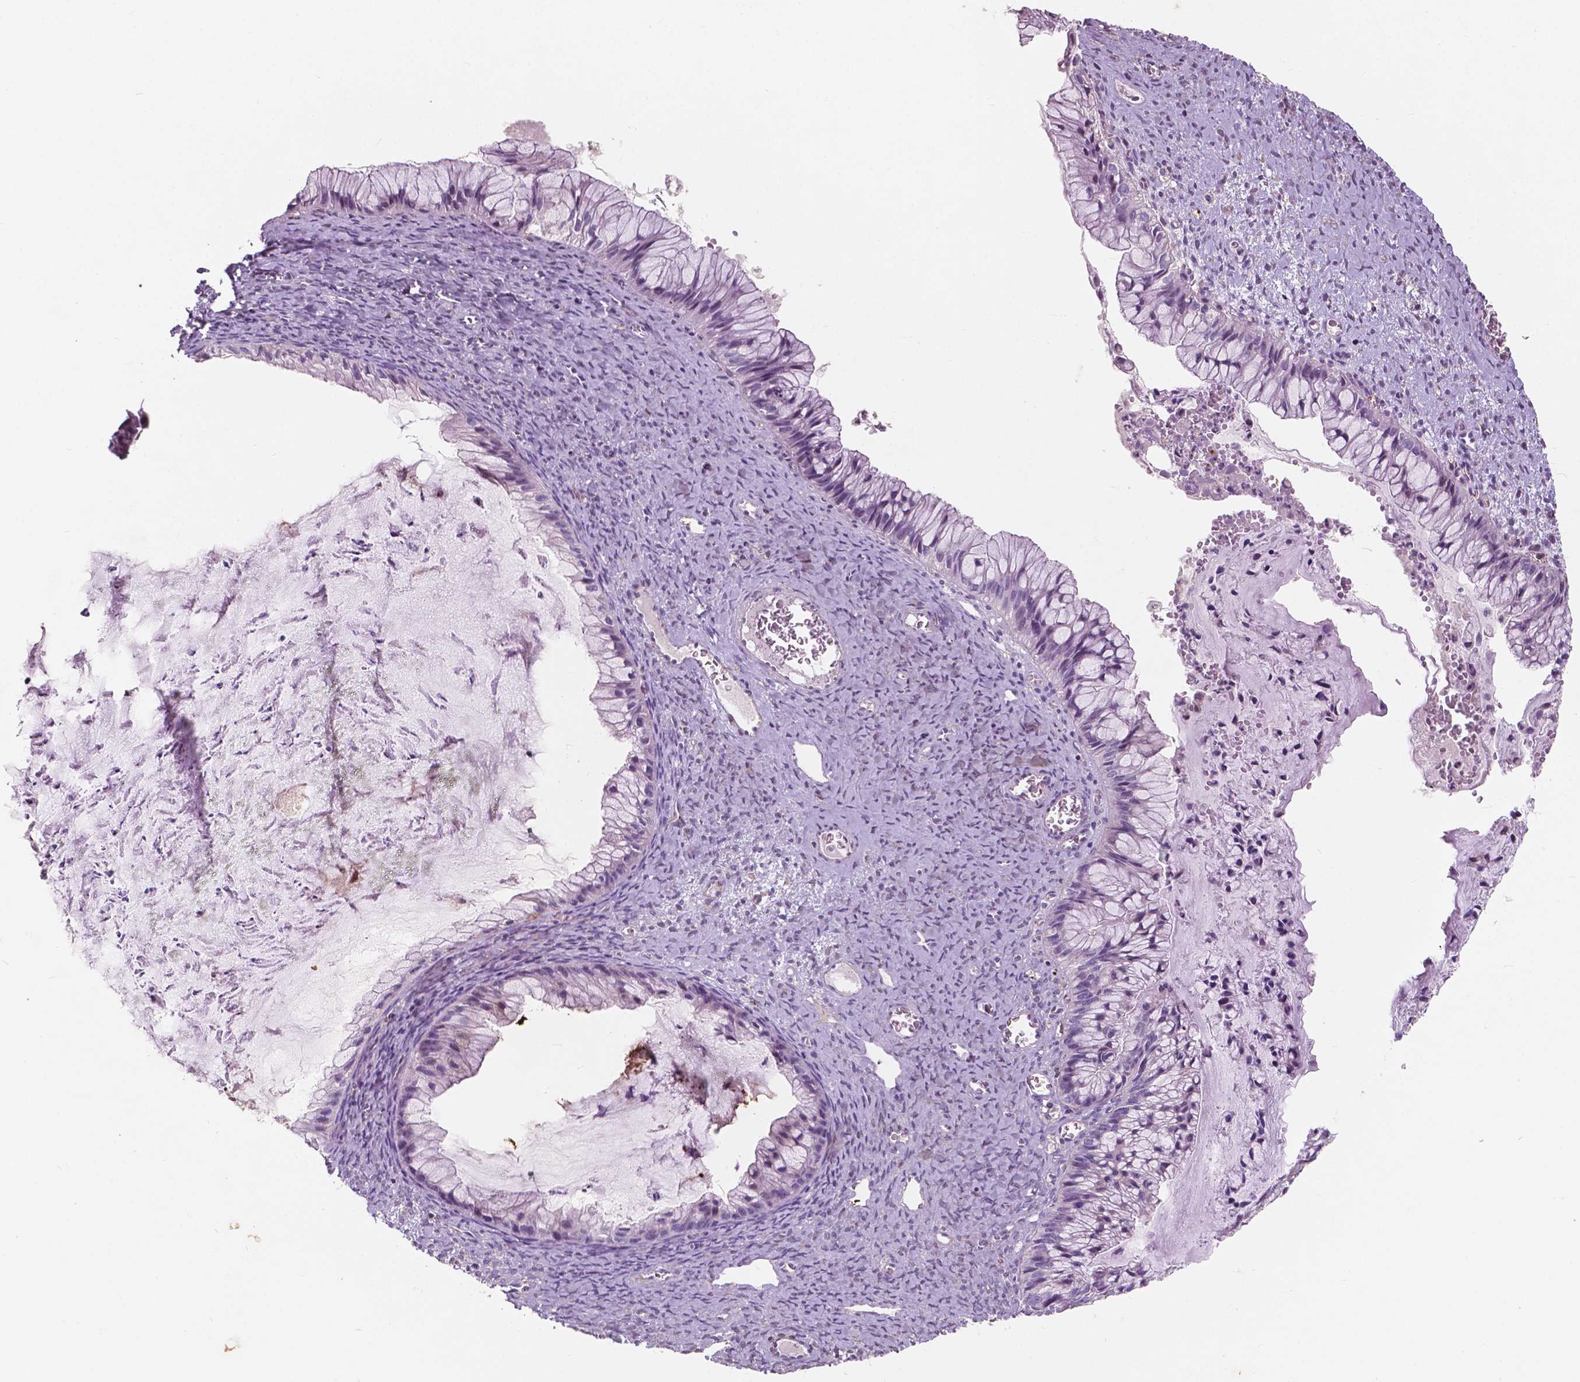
{"staining": {"intensity": "negative", "quantity": "none", "location": "none"}, "tissue": "ovarian cancer", "cell_type": "Tumor cells", "image_type": "cancer", "snomed": [{"axis": "morphology", "description": "Cystadenocarcinoma, mucinous, NOS"}, {"axis": "topography", "description": "Ovary"}], "caption": "Ovarian mucinous cystadenocarcinoma was stained to show a protein in brown. There is no significant expression in tumor cells. (DAB (3,3'-diaminobenzidine) immunohistochemistry visualized using brightfield microscopy, high magnification).", "gene": "GPR37", "patient": {"sex": "female", "age": 72}}